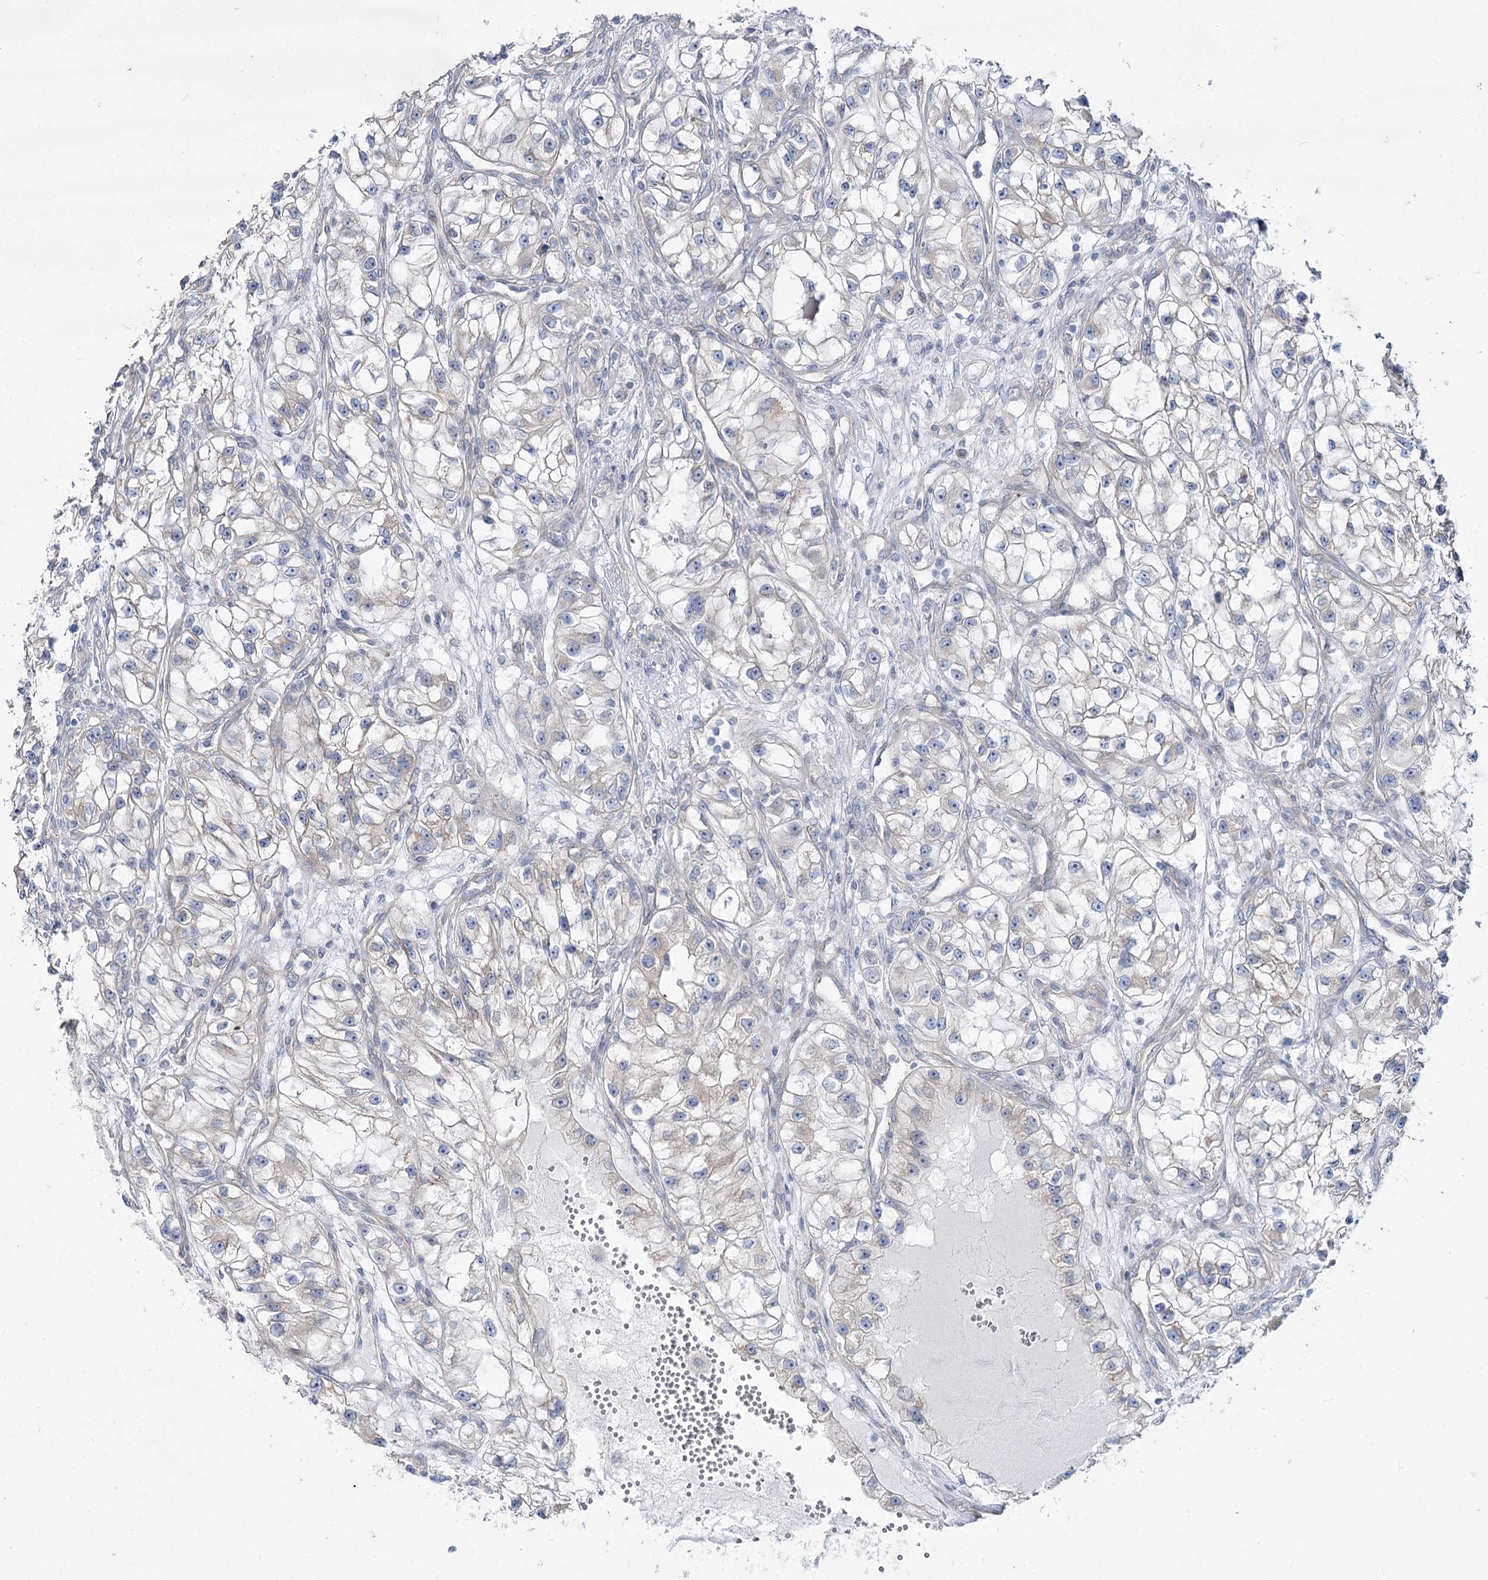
{"staining": {"intensity": "negative", "quantity": "none", "location": "none"}, "tissue": "renal cancer", "cell_type": "Tumor cells", "image_type": "cancer", "snomed": [{"axis": "morphology", "description": "Adenocarcinoma, NOS"}, {"axis": "topography", "description": "Kidney"}], "caption": "High power microscopy histopathology image of an immunohistochemistry image of renal cancer (adenocarcinoma), revealing no significant staining in tumor cells.", "gene": "SUOX", "patient": {"sex": "female", "age": 57}}